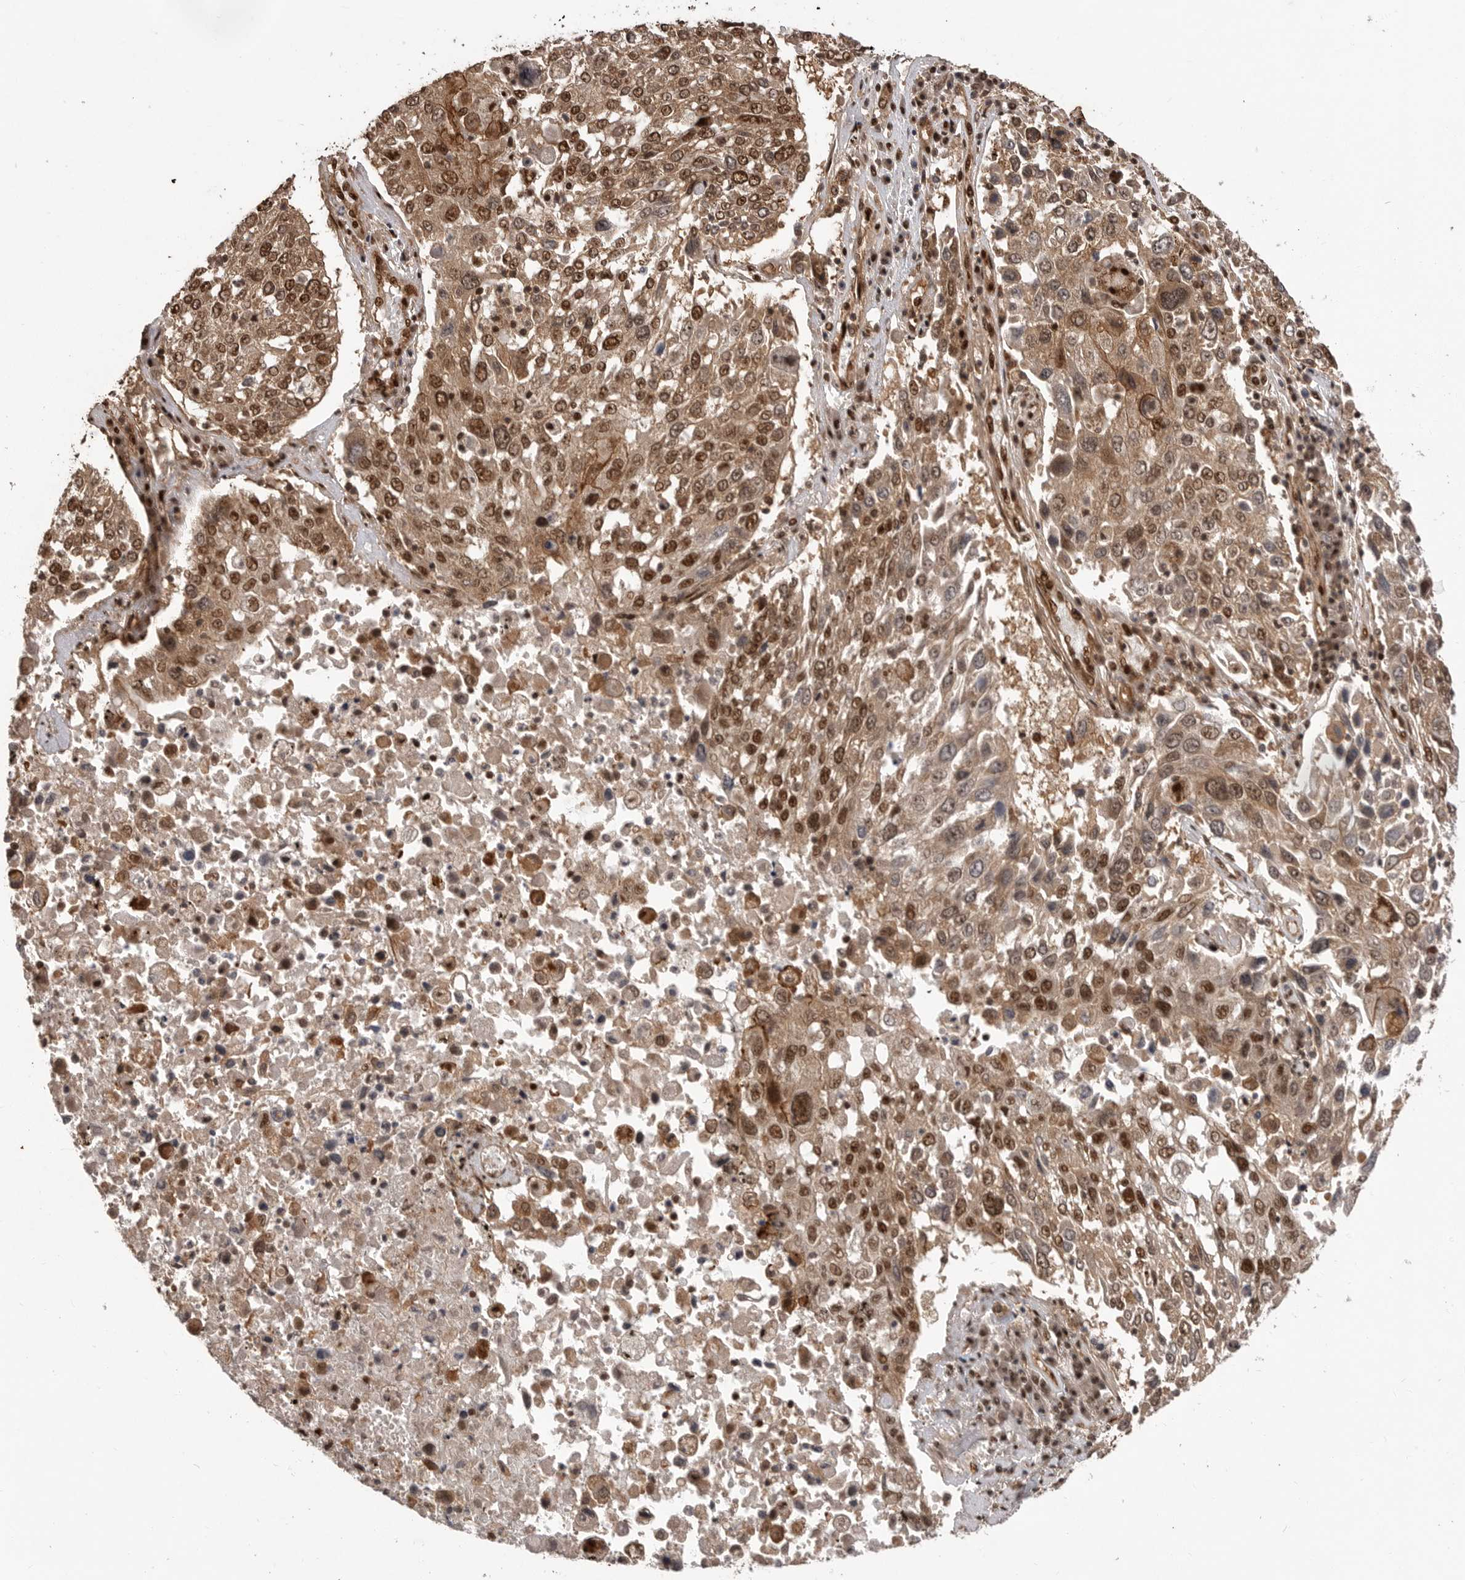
{"staining": {"intensity": "moderate", "quantity": ">75%", "location": "cytoplasmic/membranous,nuclear"}, "tissue": "lung cancer", "cell_type": "Tumor cells", "image_type": "cancer", "snomed": [{"axis": "morphology", "description": "Squamous cell carcinoma, NOS"}, {"axis": "topography", "description": "Lung"}], "caption": "Immunohistochemistry (IHC) (DAB) staining of lung squamous cell carcinoma demonstrates moderate cytoplasmic/membranous and nuclear protein staining in about >75% of tumor cells. (DAB (3,3'-diaminobenzidine) IHC, brown staining for protein, blue staining for nuclei).", "gene": "PPP1R8", "patient": {"sex": "male", "age": 65}}